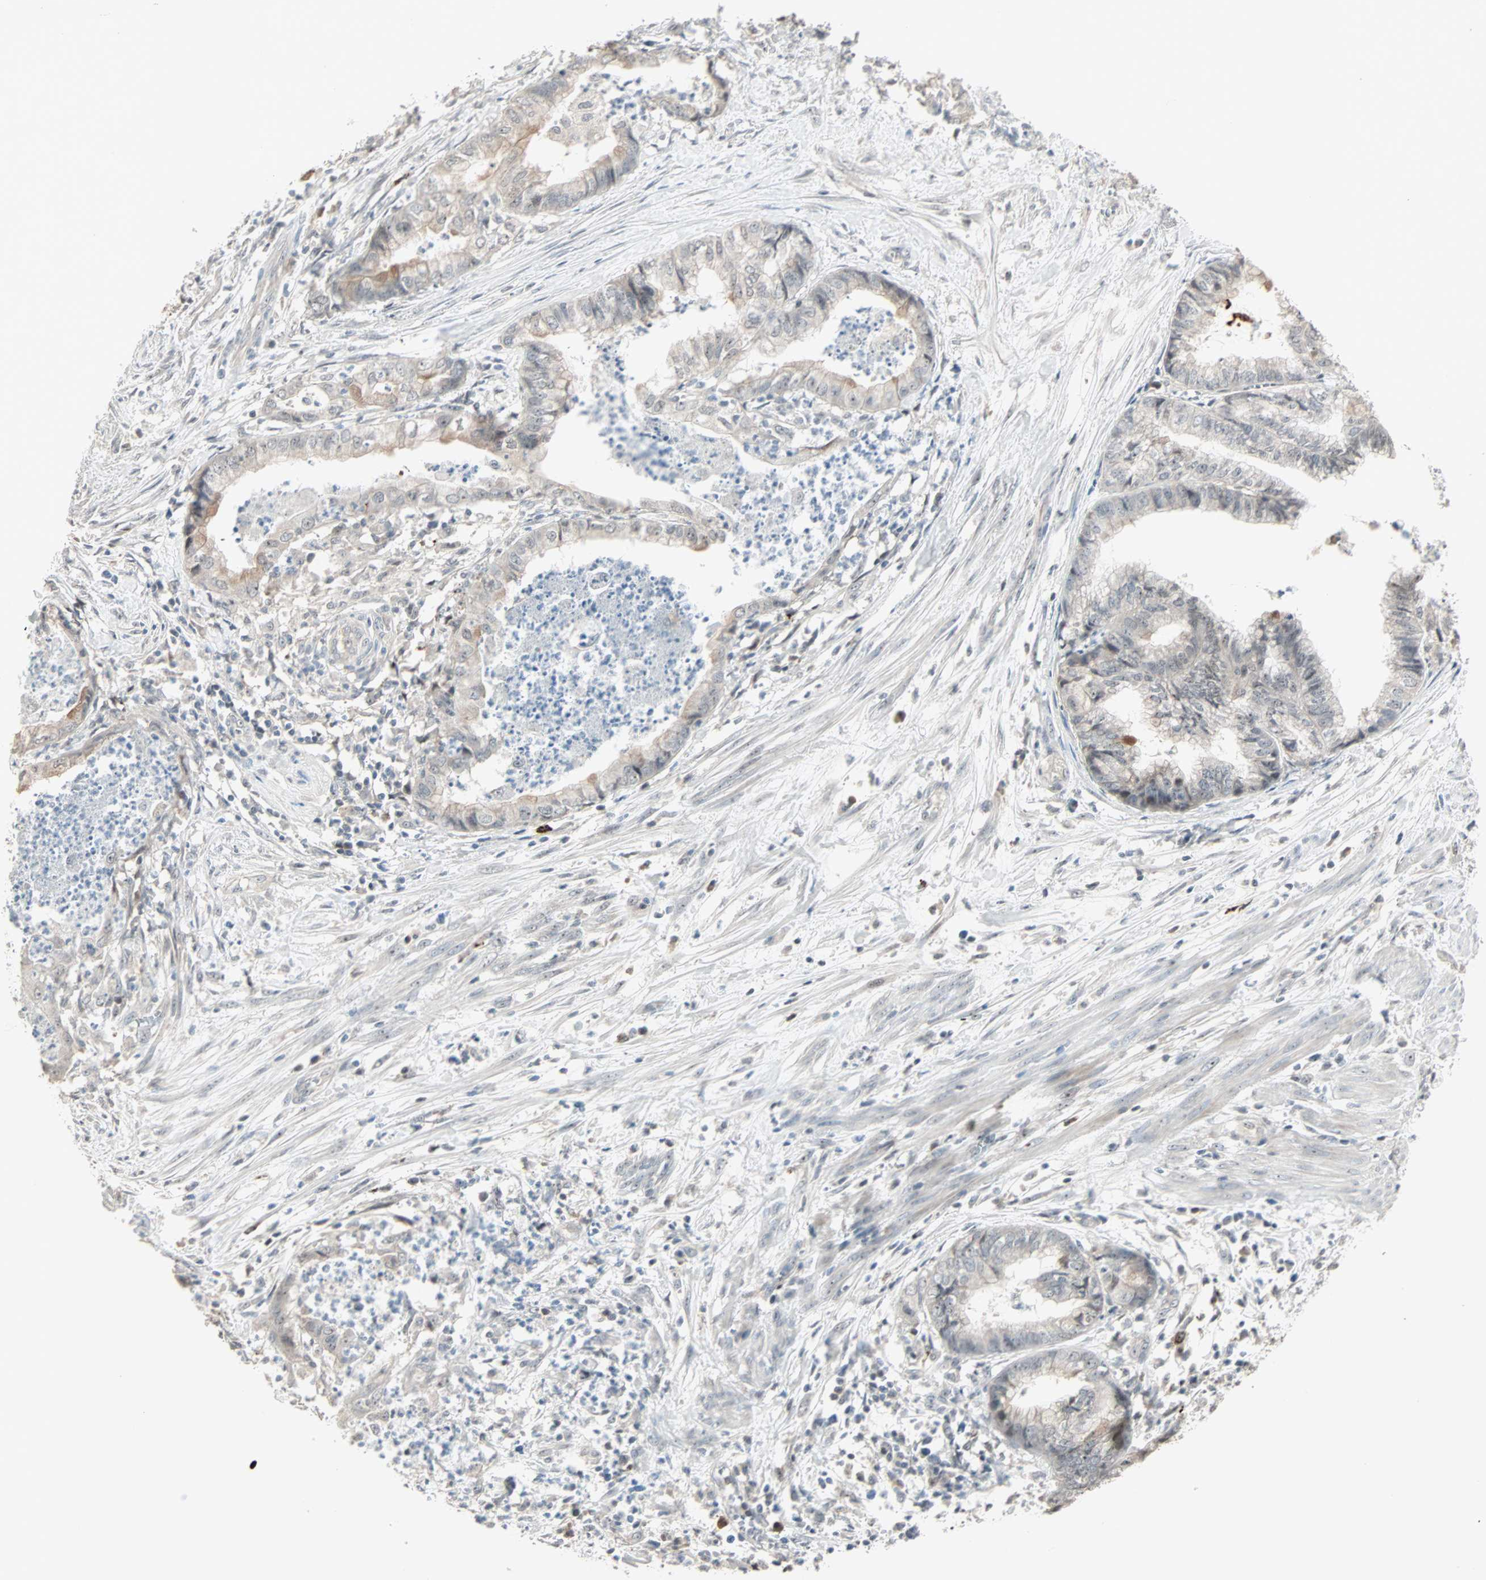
{"staining": {"intensity": "weak", "quantity": ">75%", "location": "cytoplasmic/membranous,nuclear"}, "tissue": "endometrial cancer", "cell_type": "Tumor cells", "image_type": "cancer", "snomed": [{"axis": "morphology", "description": "Necrosis, NOS"}, {"axis": "morphology", "description": "Adenocarcinoma, NOS"}, {"axis": "topography", "description": "Endometrium"}], "caption": "Immunohistochemistry (IHC) histopathology image of neoplastic tissue: human endometrial adenocarcinoma stained using immunohistochemistry (IHC) shows low levels of weak protein expression localized specifically in the cytoplasmic/membranous and nuclear of tumor cells, appearing as a cytoplasmic/membranous and nuclear brown color.", "gene": "KDM4A", "patient": {"sex": "female", "age": 79}}